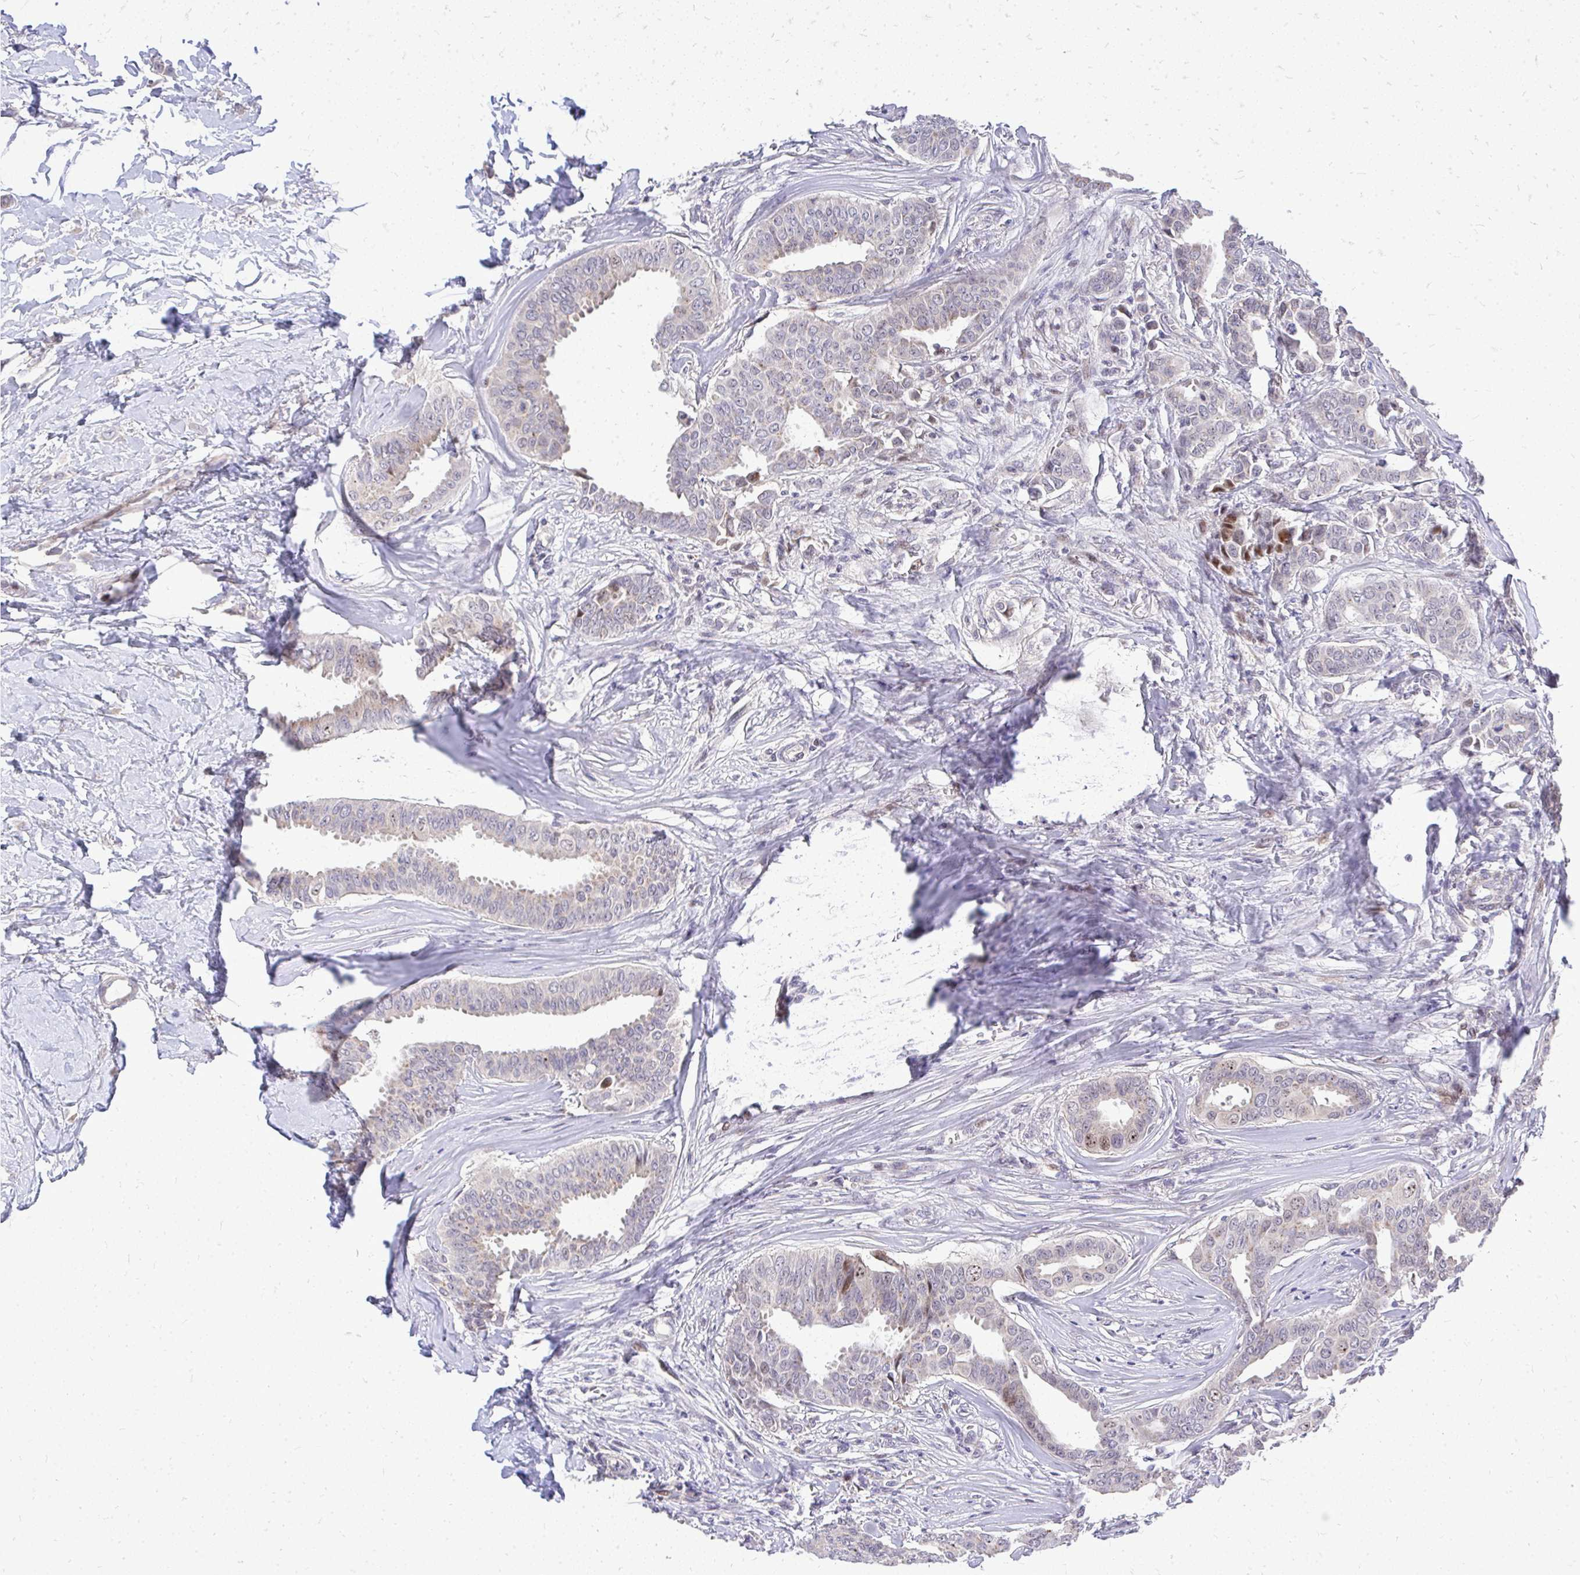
{"staining": {"intensity": "weak", "quantity": "<25%", "location": "cytoplasmic/membranous"}, "tissue": "breast cancer", "cell_type": "Tumor cells", "image_type": "cancer", "snomed": [{"axis": "morphology", "description": "Duct carcinoma"}, {"axis": "topography", "description": "Breast"}], "caption": "The photomicrograph demonstrates no significant expression in tumor cells of breast cancer.", "gene": "OR8D1", "patient": {"sex": "female", "age": 45}}